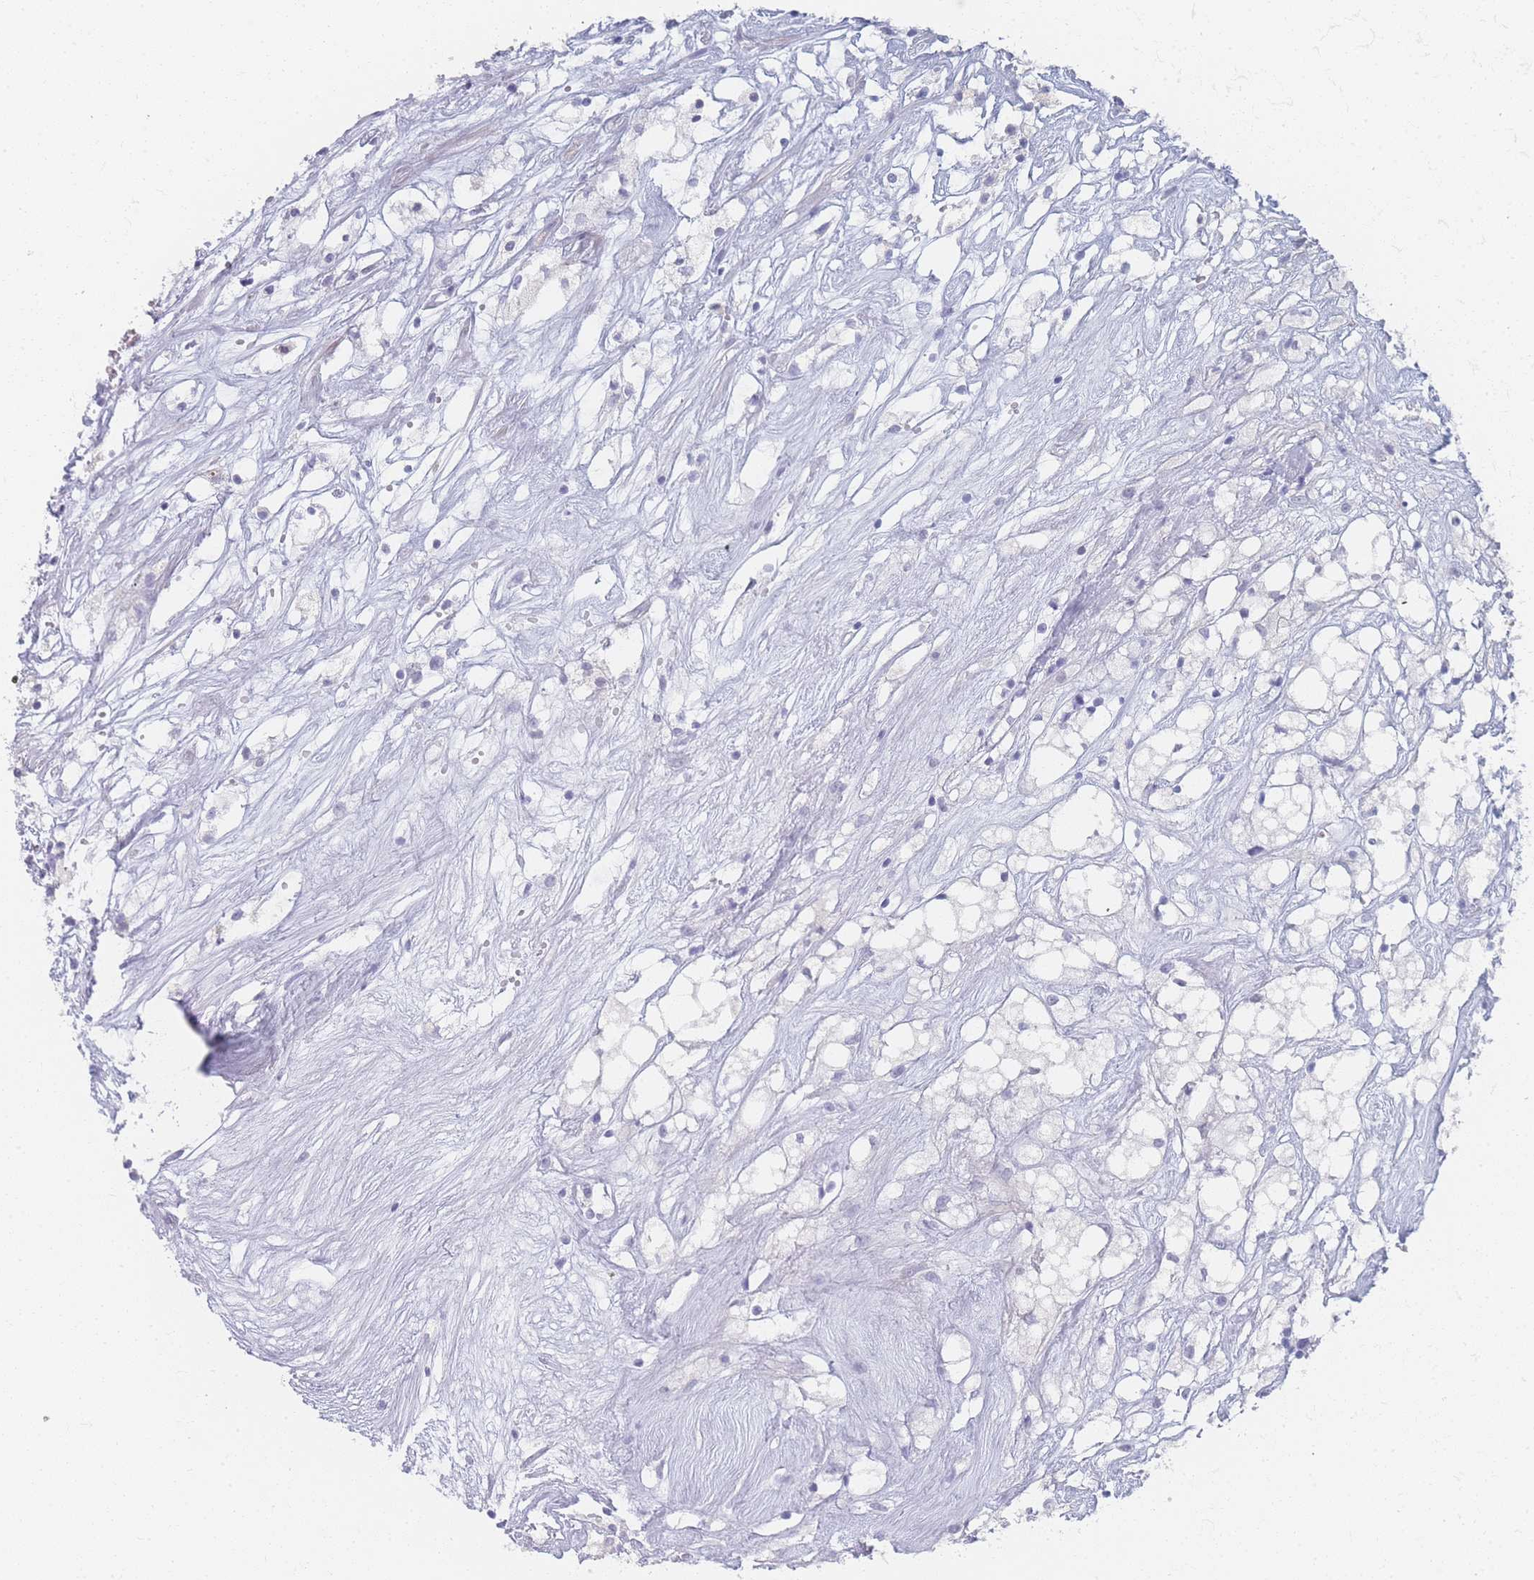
{"staining": {"intensity": "negative", "quantity": "none", "location": "none"}, "tissue": "renal cancer", "cell_type": "Tumor cells", "image_type": "cancer", "snomed": [{"axis": "morphology", "description": "Adenocarcinoma, NOS"}, {"axis": "topography", "description": "Kidney"}], "caption": "The micrograph demonstrates no significant expression in tumor cells of adenocarcinoma (renal). (DAB immunohistochemistry (IHC) with hematoxylin counter stain).", "gene": "IMPG1", "patient": {"sex": "male", "age": 59}}